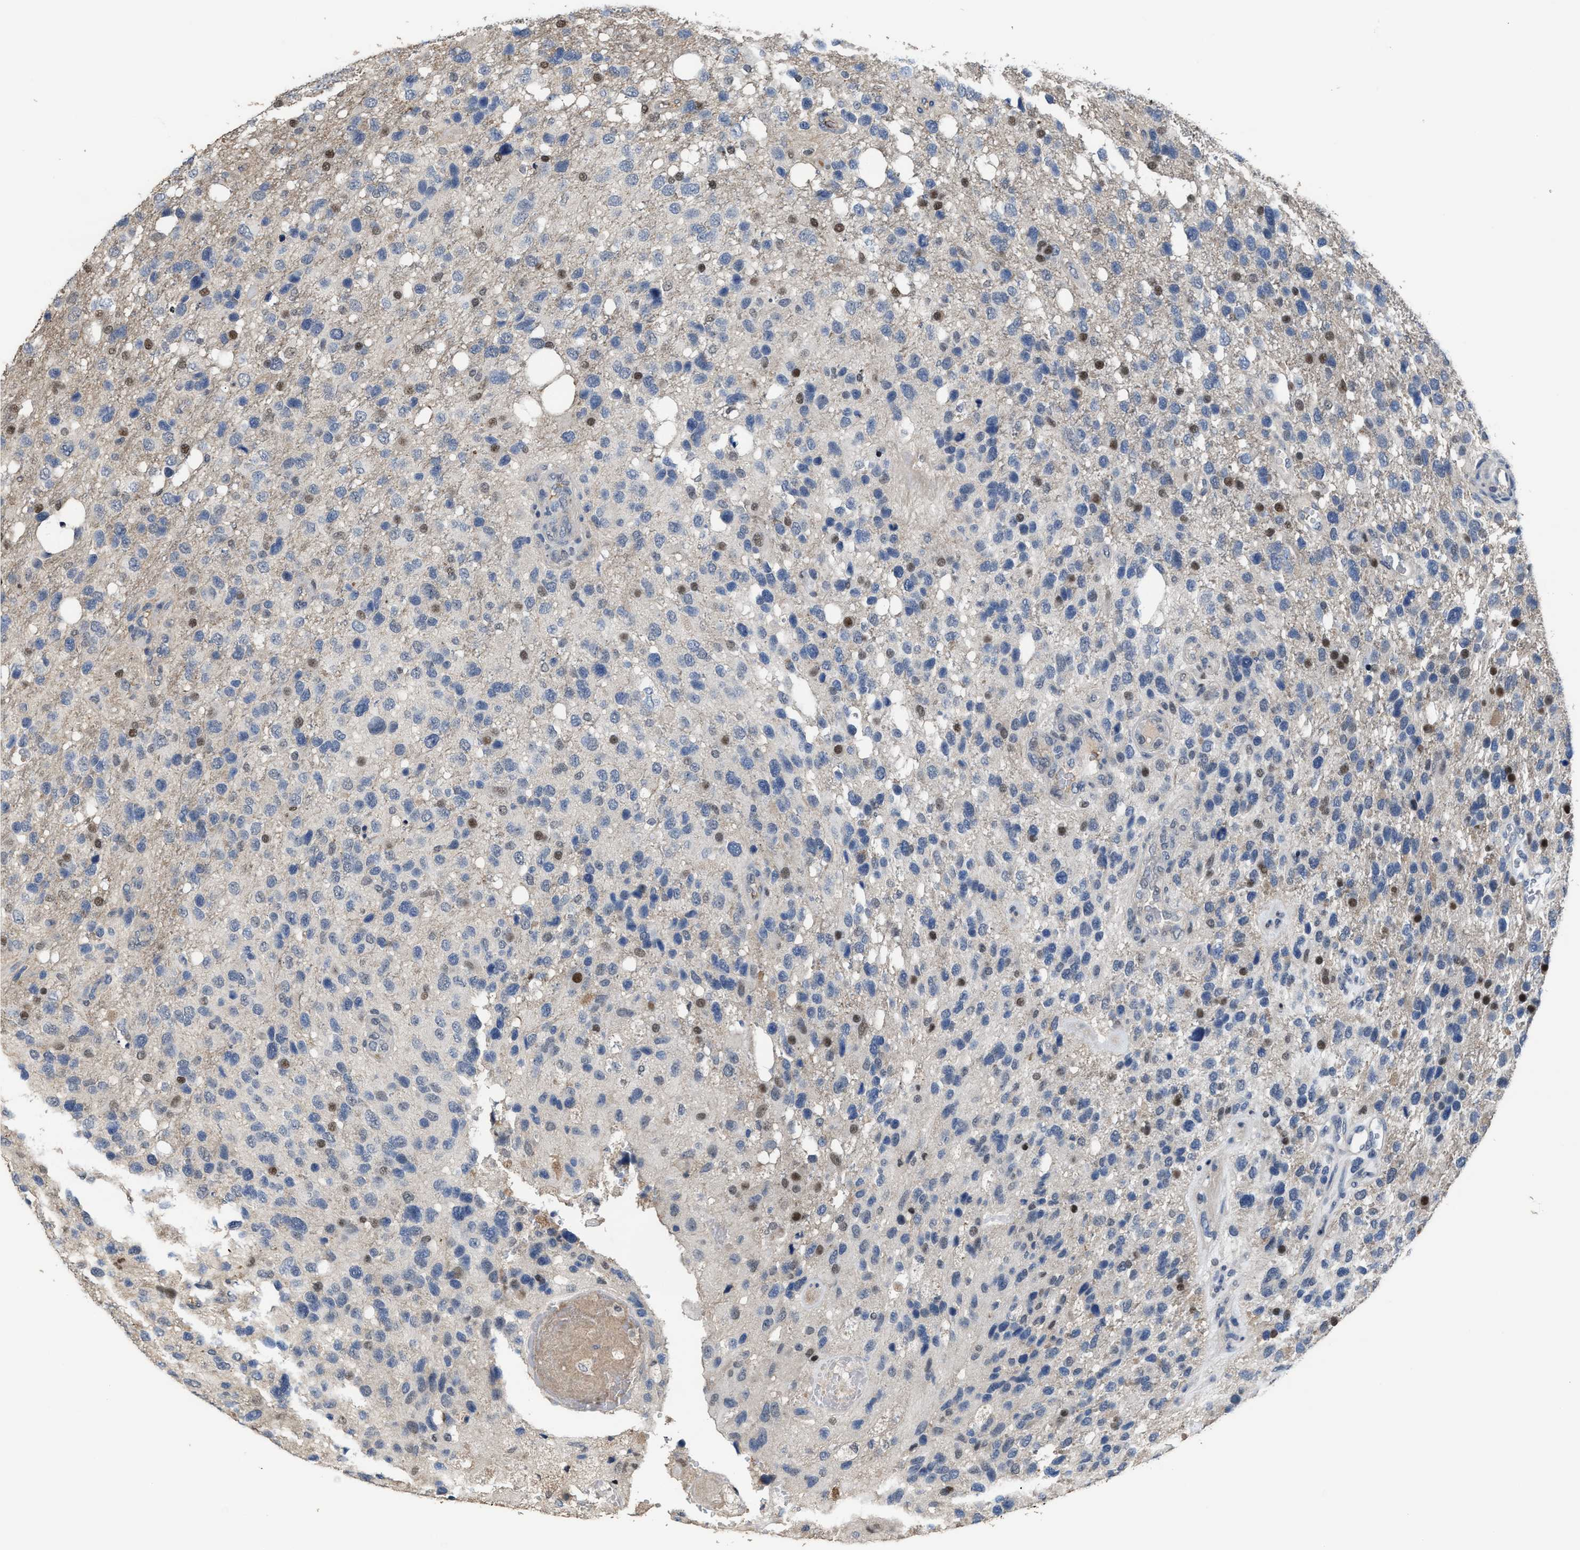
{"staining": {"intensity": "moderate", "quantity": "<25%", "location": "nuclear"}, "tissue": "glioma", "cell_type": "Tumor cells", "image_type": "cancer", "snomed": [{"axis": "morphology", "description": "Glioma, malignant, High grade"}, {"axis": "topography", "description": "Brain"}], "caption": "A low amount of moderate nuclear positivity is seen in about <25% of tumor cells in malignant glioma (high-grade) tissue.", "gene": "ZNF20", "patient": {"sex": "female", "age": 58}}